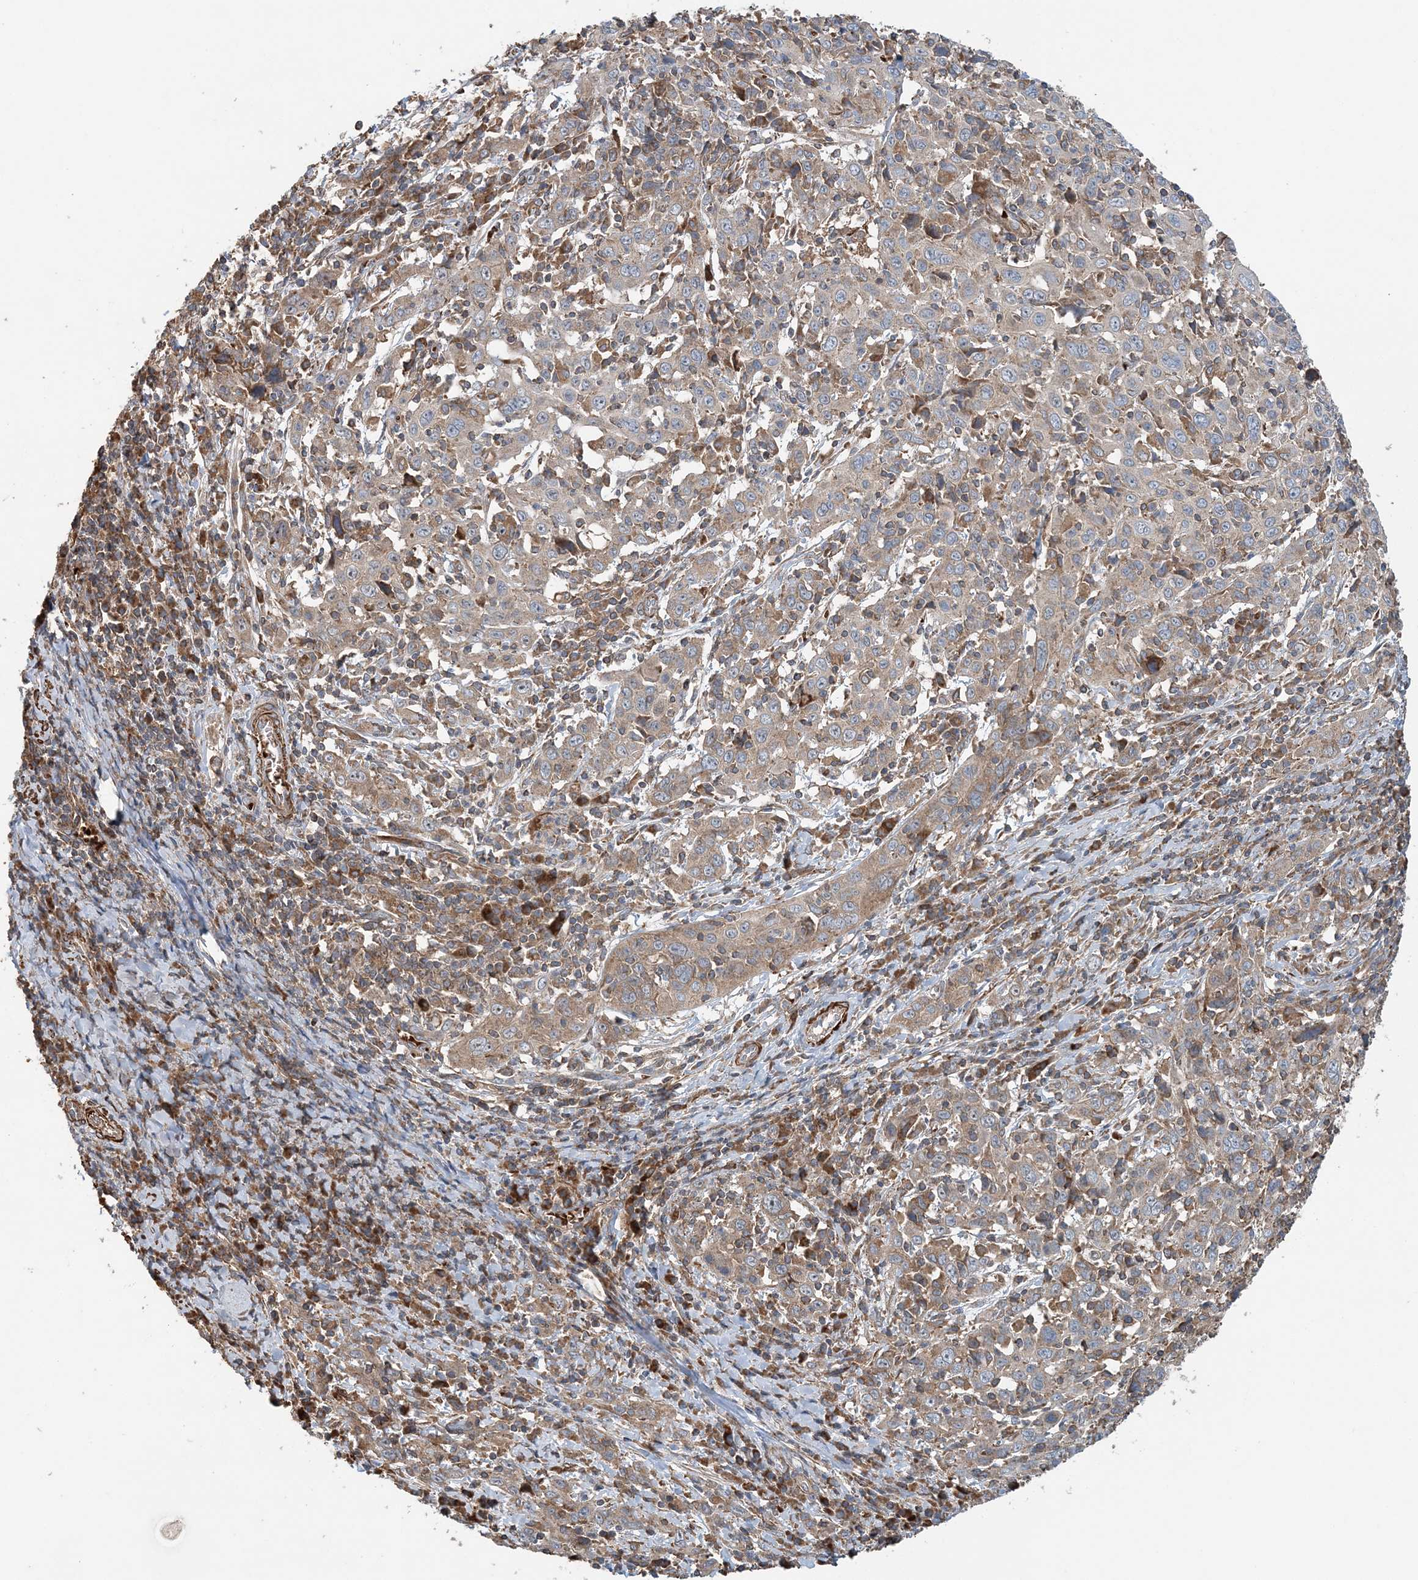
{"staining": {"intensity": "weak", "quantity": ">75%", "location": "cytoplasmic/membranous"}, "tissue": "cervical cancer", "cell_type": "Tumor cells", "image_type": "cancer", "snomed": [{"axis": "morphology", "description": "Squamous cell carcinoma, NOS"}, {"axis": "topography", "description": "Cervix"}], "caption": "Brown immunohistochemical staining in squamous cell carcinoma (cervical) displays weak cytoplasmic/membranous positivity in approximately >75% of tumor cells. (IHC, brightfield microscopy, high magnification).", "gene": "TTI1", "patient": {"sex": "female", "age": 46}}